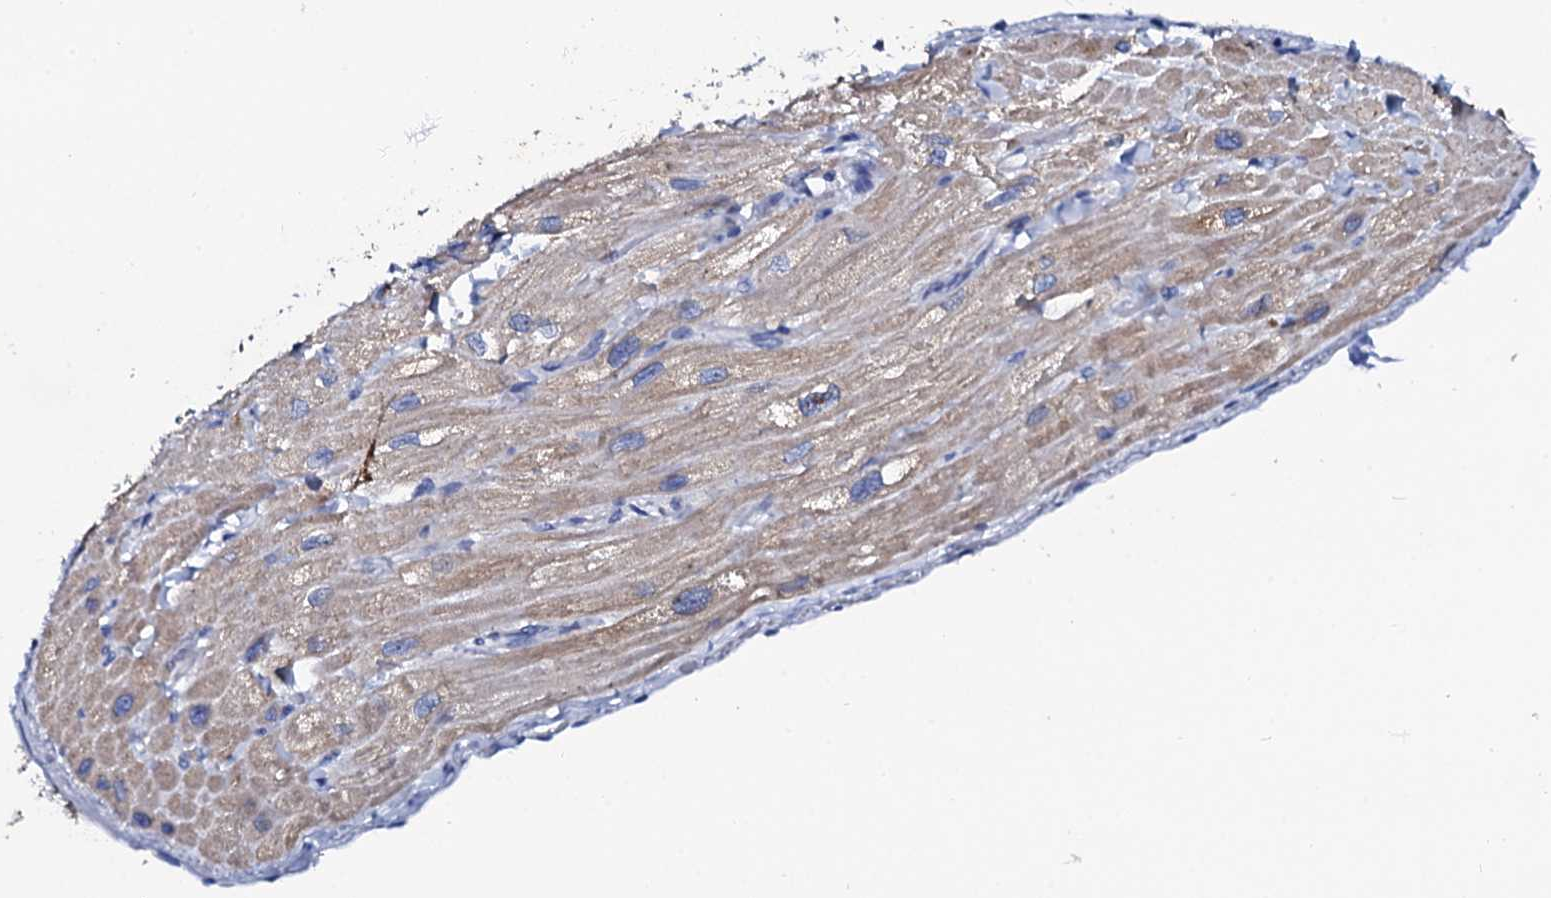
{"staining": {"intensity": "negative", "quantity": "none", "location": "none"}, "tissue": "heart muscle", "cell_type": "Cardiomyocytes", "image_type": "normal", "snomed": [{"axis": "morphology", "description": "Normal tissue, NOS"}, {"axis": "topography", "description": "Heart"}], "caption": "An image of heart muscle stained for a protein shows no brown staining in cardiomyocytes. (DAB (3,3'-diaminobenzidine) IHC visualized using brightfield microscopy, high magnification).", "gene": "GLB1L3", "patient": {"sex": "male", "age": 65}}